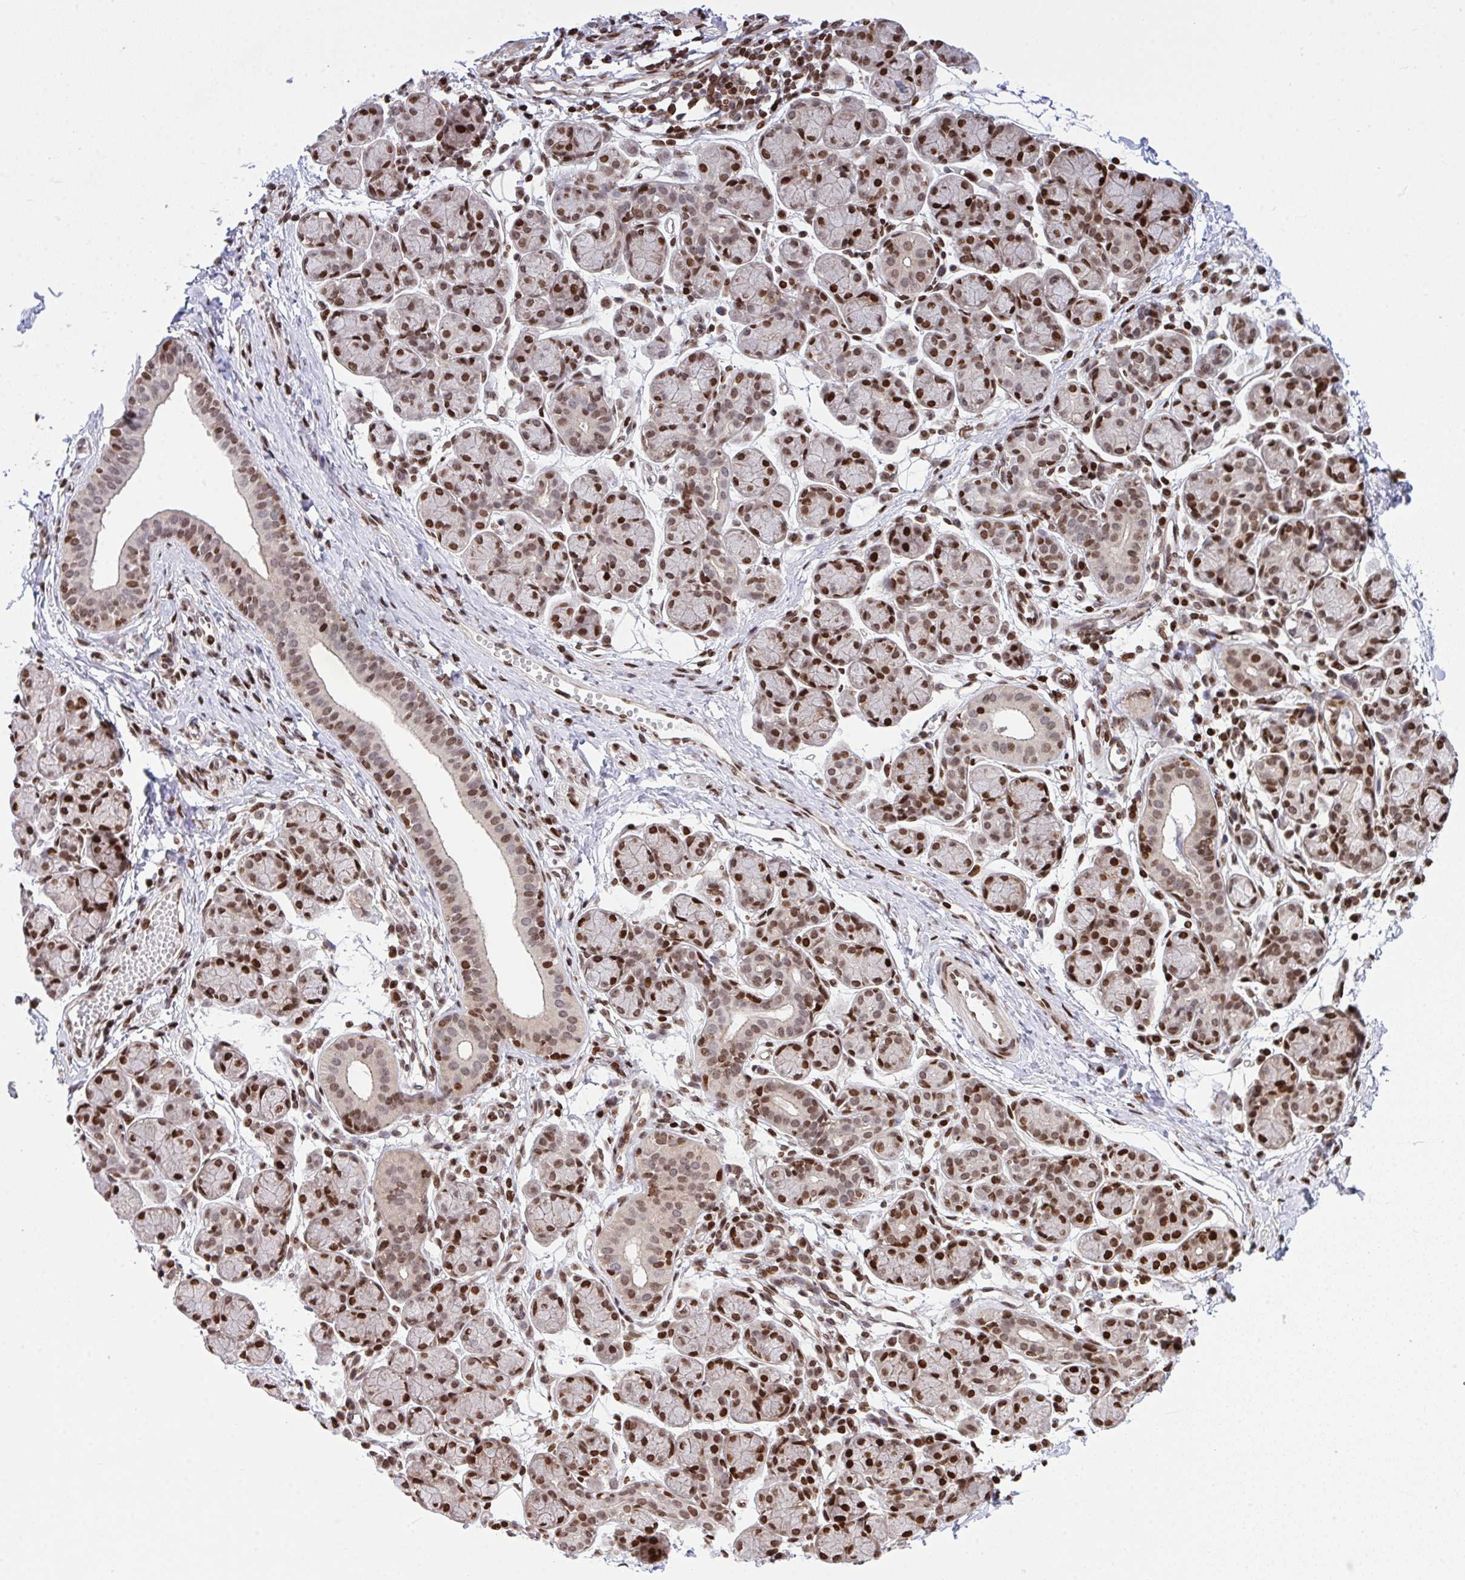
{"staining": {"intensity": "strong", "quantity": "25%-75%", "location": "nuclear"}, "tissue": "salivary gland", "cell_type": "Glandular cells", "image_type": "normal", "snomed": [{"axis": "morphology", "description": "Normal tissue, NOS"}, {"axis": "morphology", "description": "Inflammation, NOS"}, {"axis": "topography", "description": "Lymph node"}, {"axis": "topography", "description": "Salivary gland"}], "caption": "Brown immunohistochemical staining in normal salivary gland shows strong nuclear expression in approximately 25%-75% of glandular cells.", "gene": "RAPGEF5", "patient": {"sex": "male", "age": 3}}